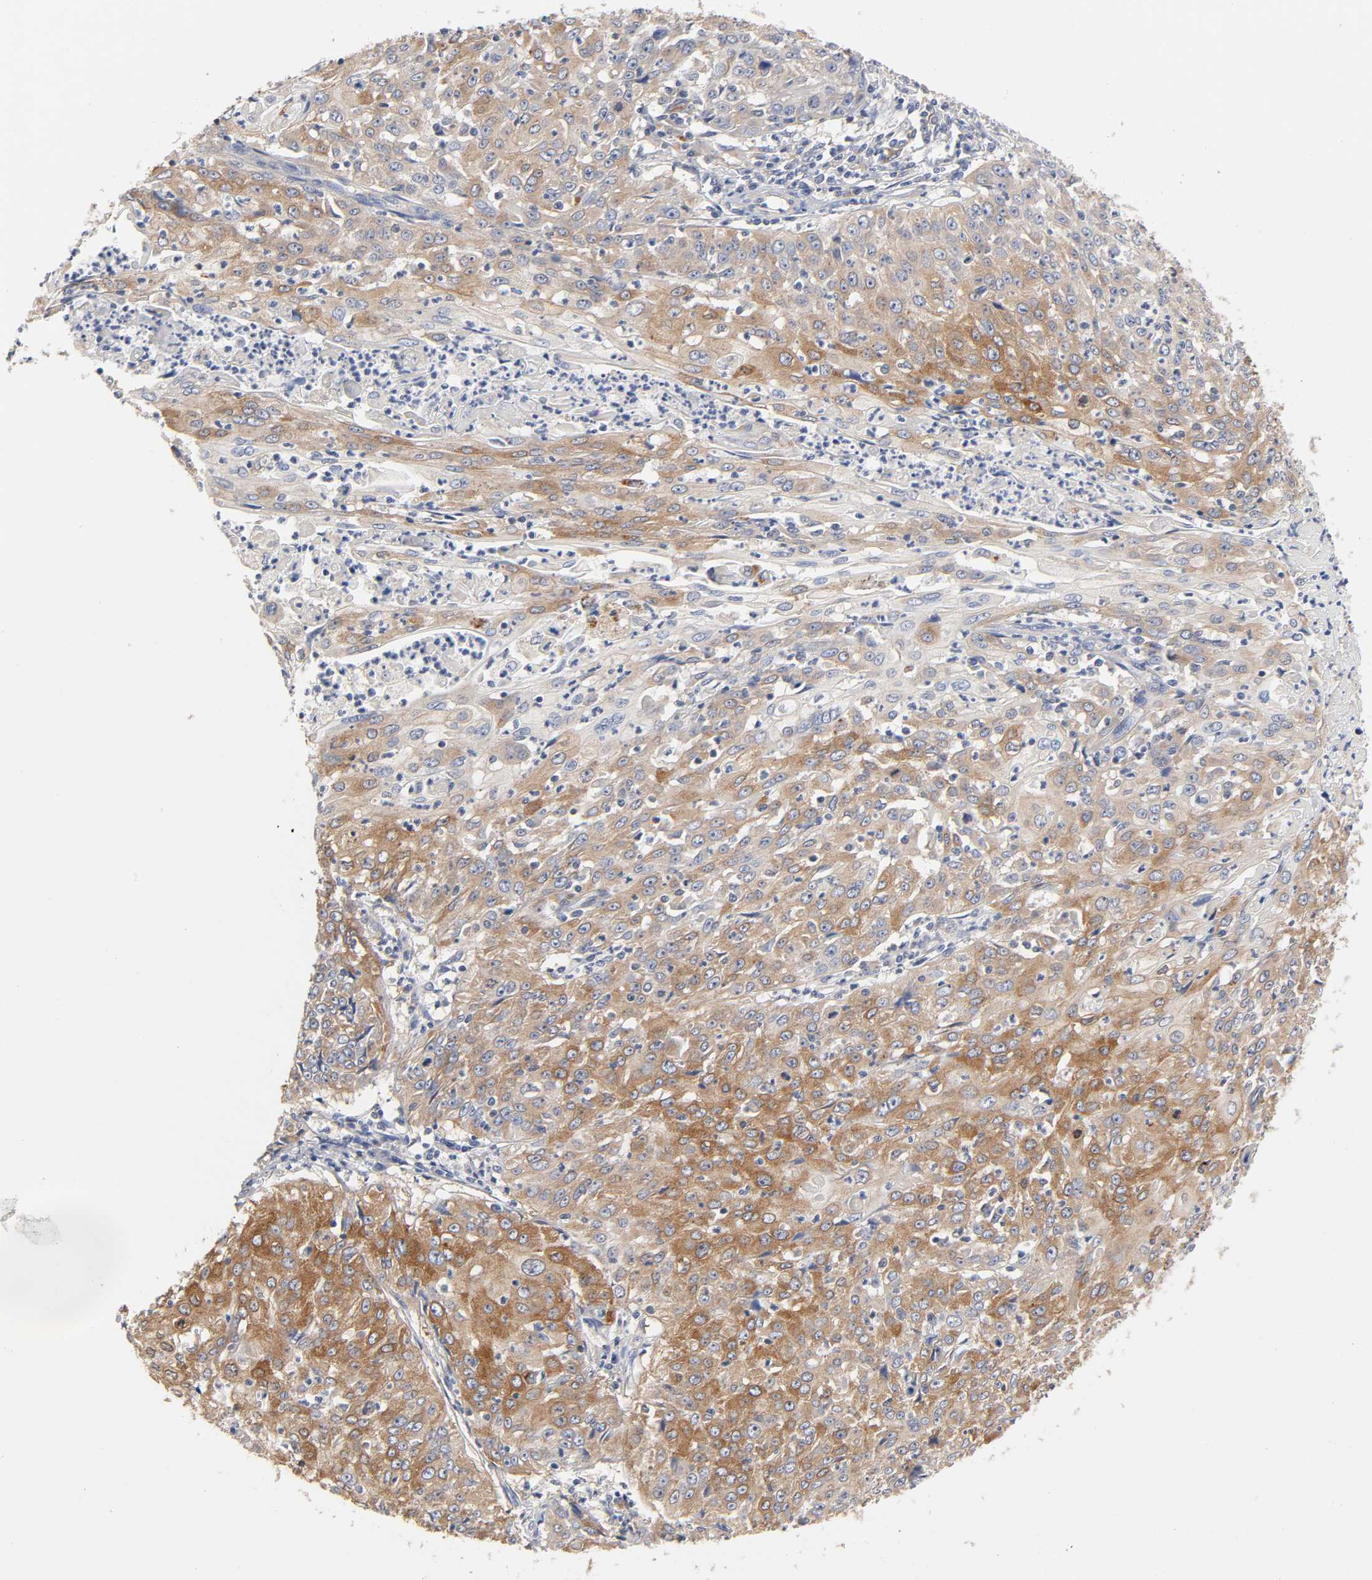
{"staining": {"intensity": "moderate", "quantity": ">75%", "location": "cytoplasmic/membranous"}, "tissue": "cervical cancer", "cell_type": "Tumor cells", "image_type": "cancer", "snomed": [{"axis": "morphology", "description": "Squamous cell carcinoma, NOS"}, {"axis": "topography", "description": "Cervix"}], "caption": "Cervical squamous cell carcinoma stained with a brown dye reveals moderate cytoplasmic/membranous positive staining in about >75% of tumor cells.", "gene": "C17orf75", "patient": {"sex": "female", "age": 39}}